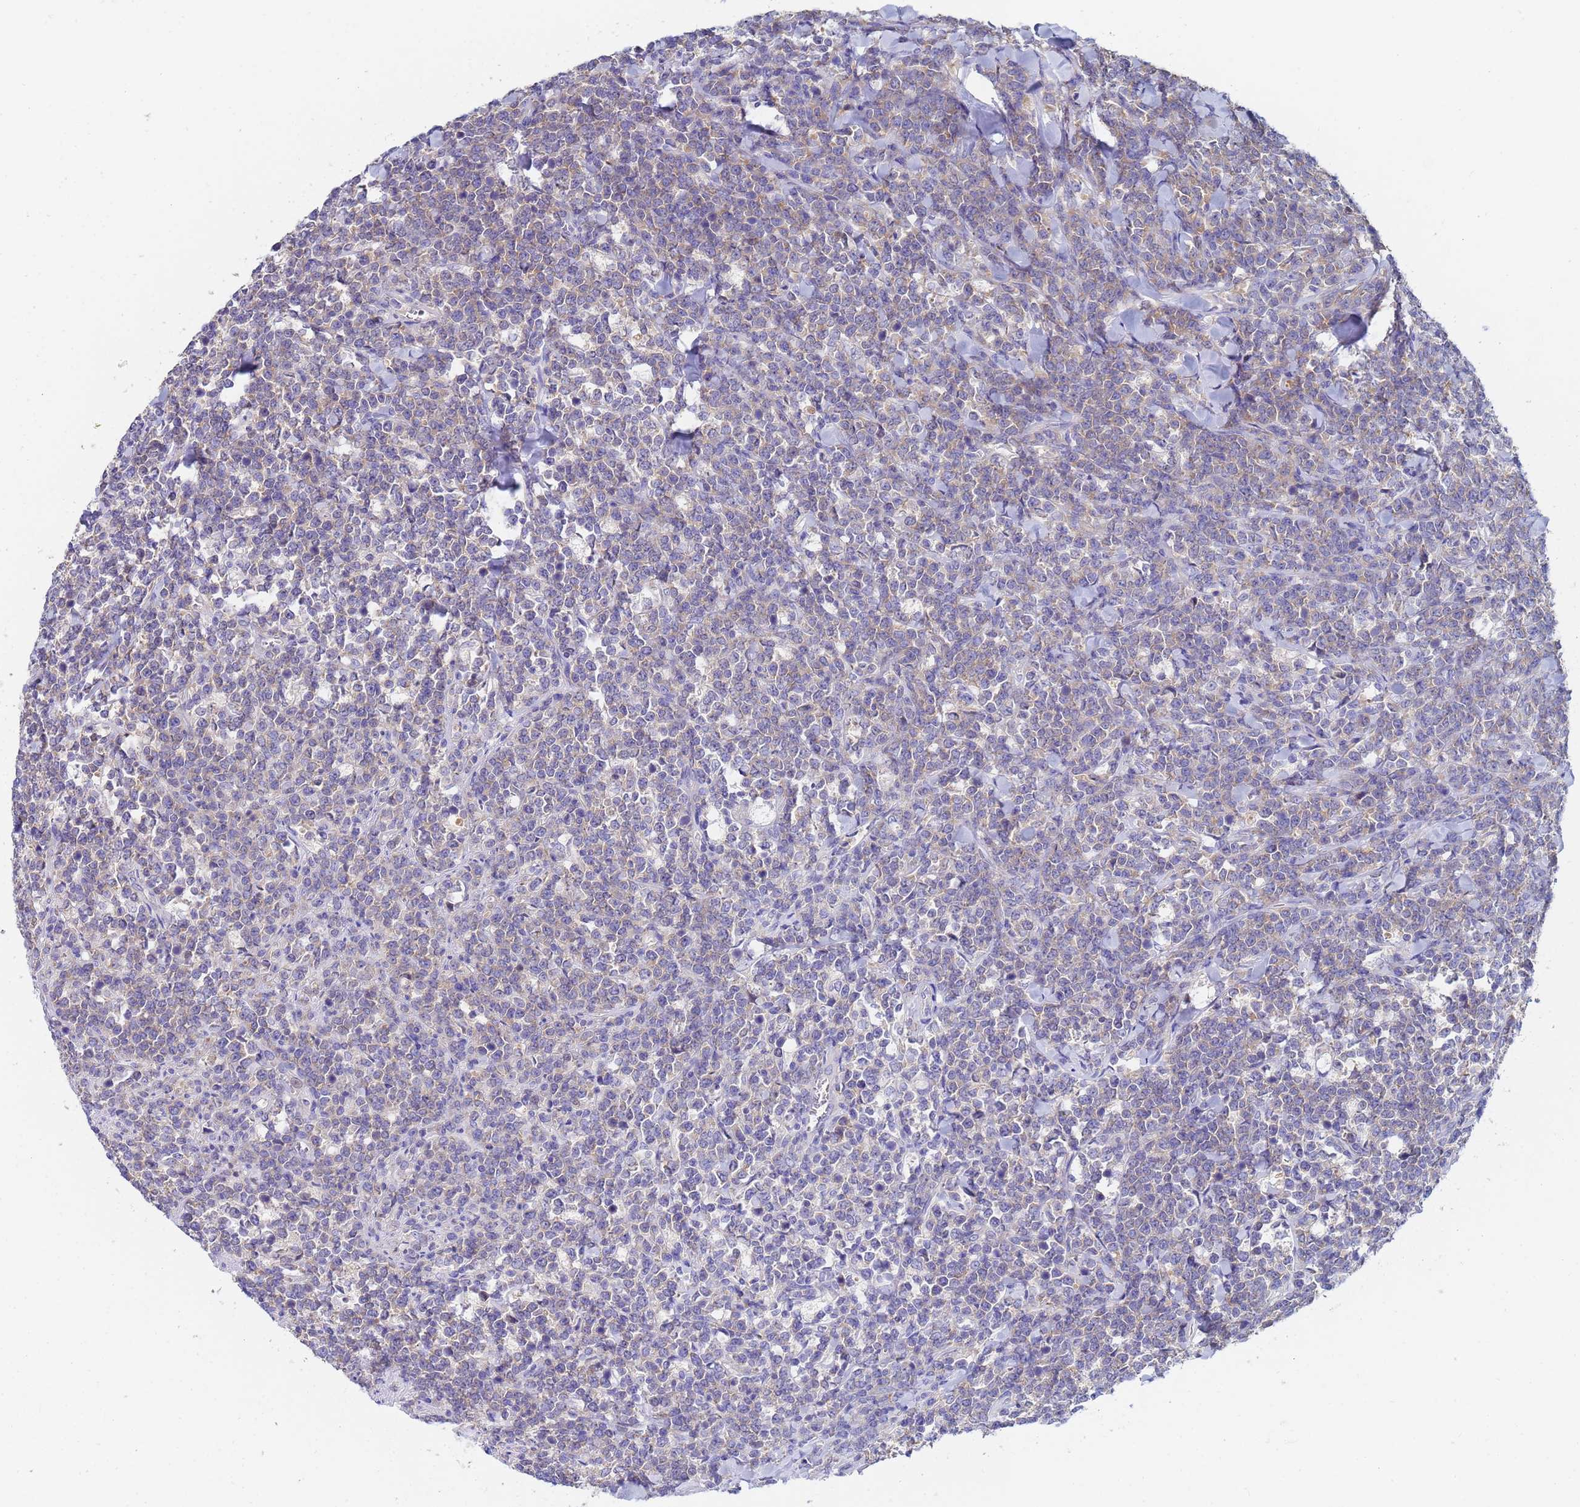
{"staining": {"intensity": "negative", "quantity": "none", "location": "none"}, "tissue": "lymphoma", "cell_type": "Tumor cells", "image_type": "cancer", "snomed": [{"axis": "morphology", "description": "Malignant lymphoma, non-Hodgkin's type, High grade"}, {"axis": "topography", "description": "Small intestine"}], "caption": "Immunohistochemical staining of human high-grade malignant lymphoma, non-Hodgkin's type displays no significant staining in tumor cells. Nuclei are stained in blue.", "gene": "UBE2O", "patient": {"sex": "male", "age": 8}}